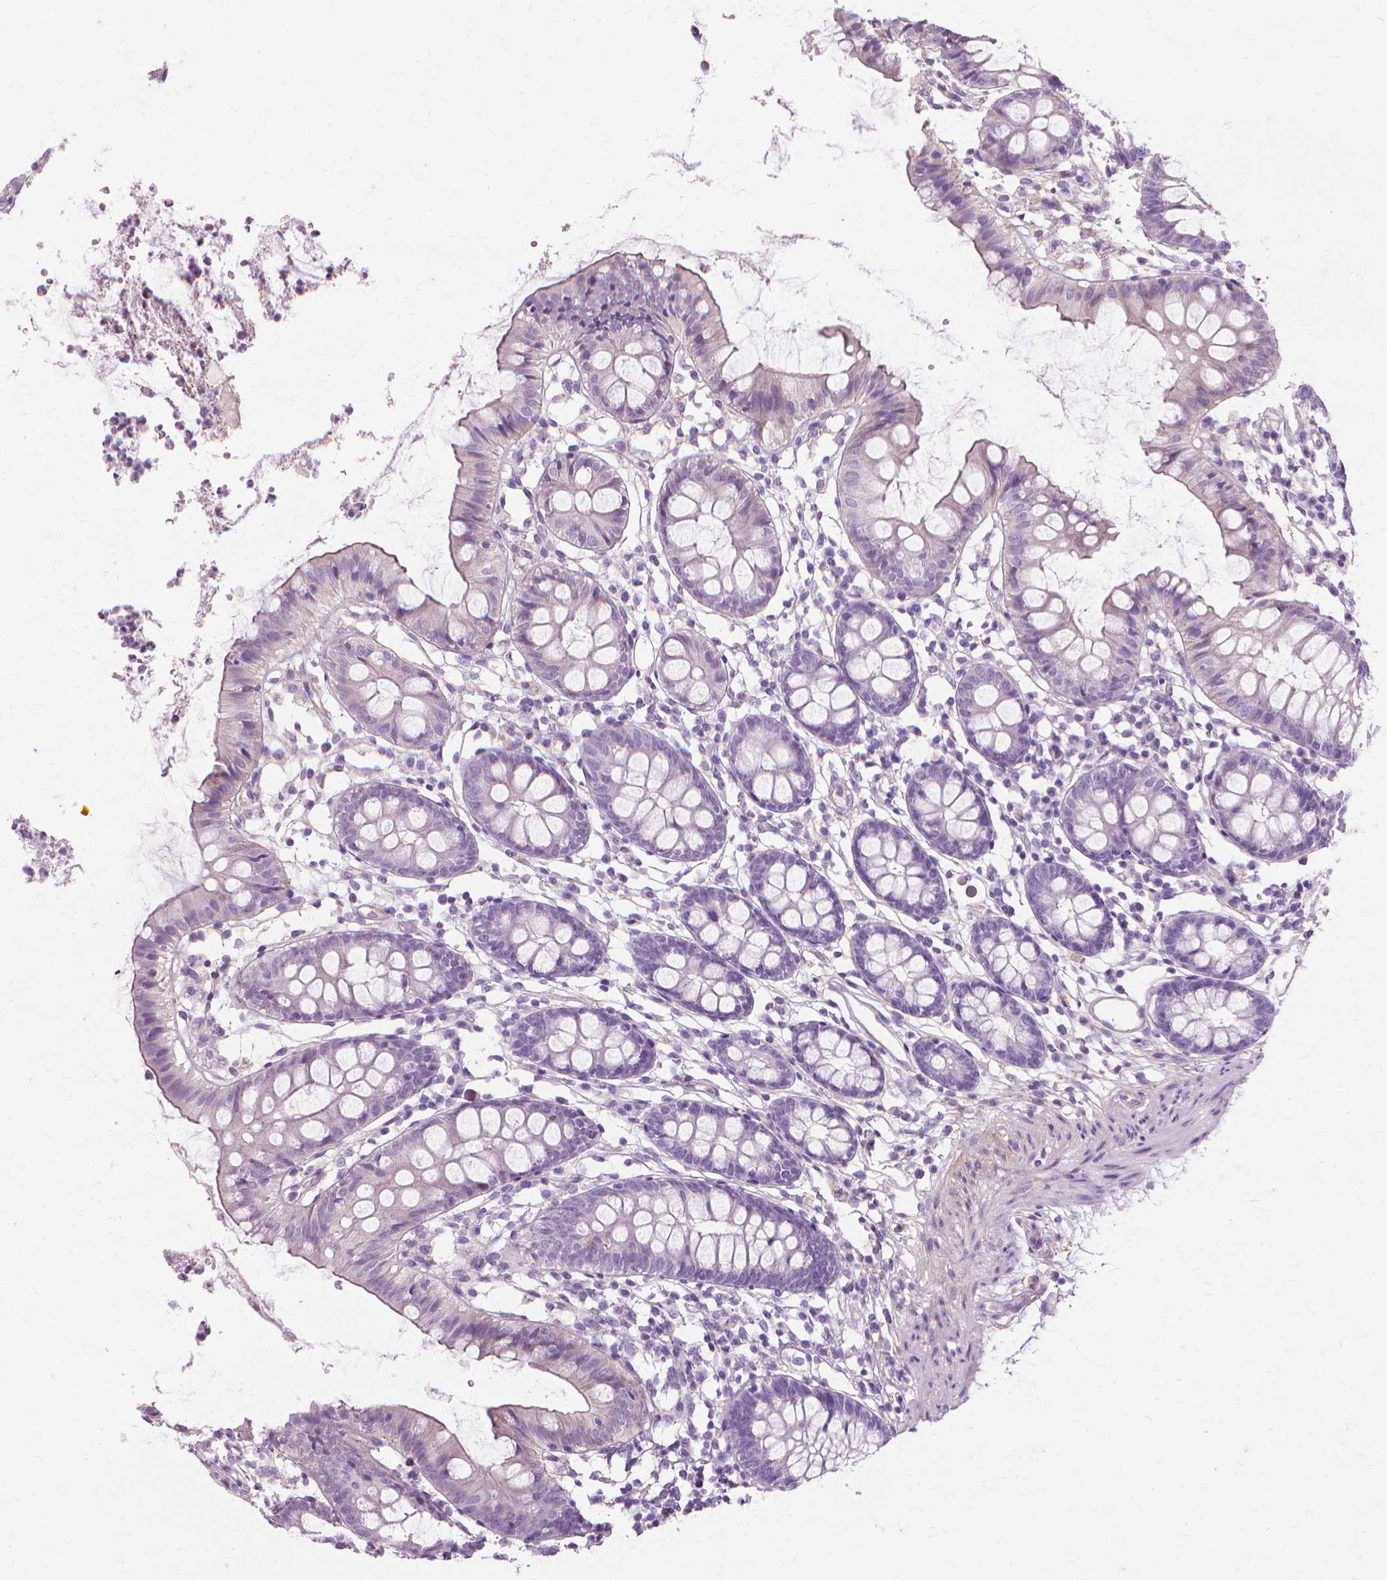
{"staining": {"intensity": "negative", "quantity": "none", "location": "none"}, "tissue": "colon", "cell_type": "Endothelial cells", "image_type": "normal", "snomed": [{"axis": "morphology", "description": "Normal tissue, NOS"}, {"axis": "topography", "description": "Colon"}], "caption": "Immunohistochemistry (IHC) photomicrograph of benign human colon stained for a protein (brown), which demonstrates no expression in endothelial cells. (DAB IHC visualized using brightfield microscopy, high magnification).", "gene": "CFAP157", "patient": {"sex": "female", "age": 84}}